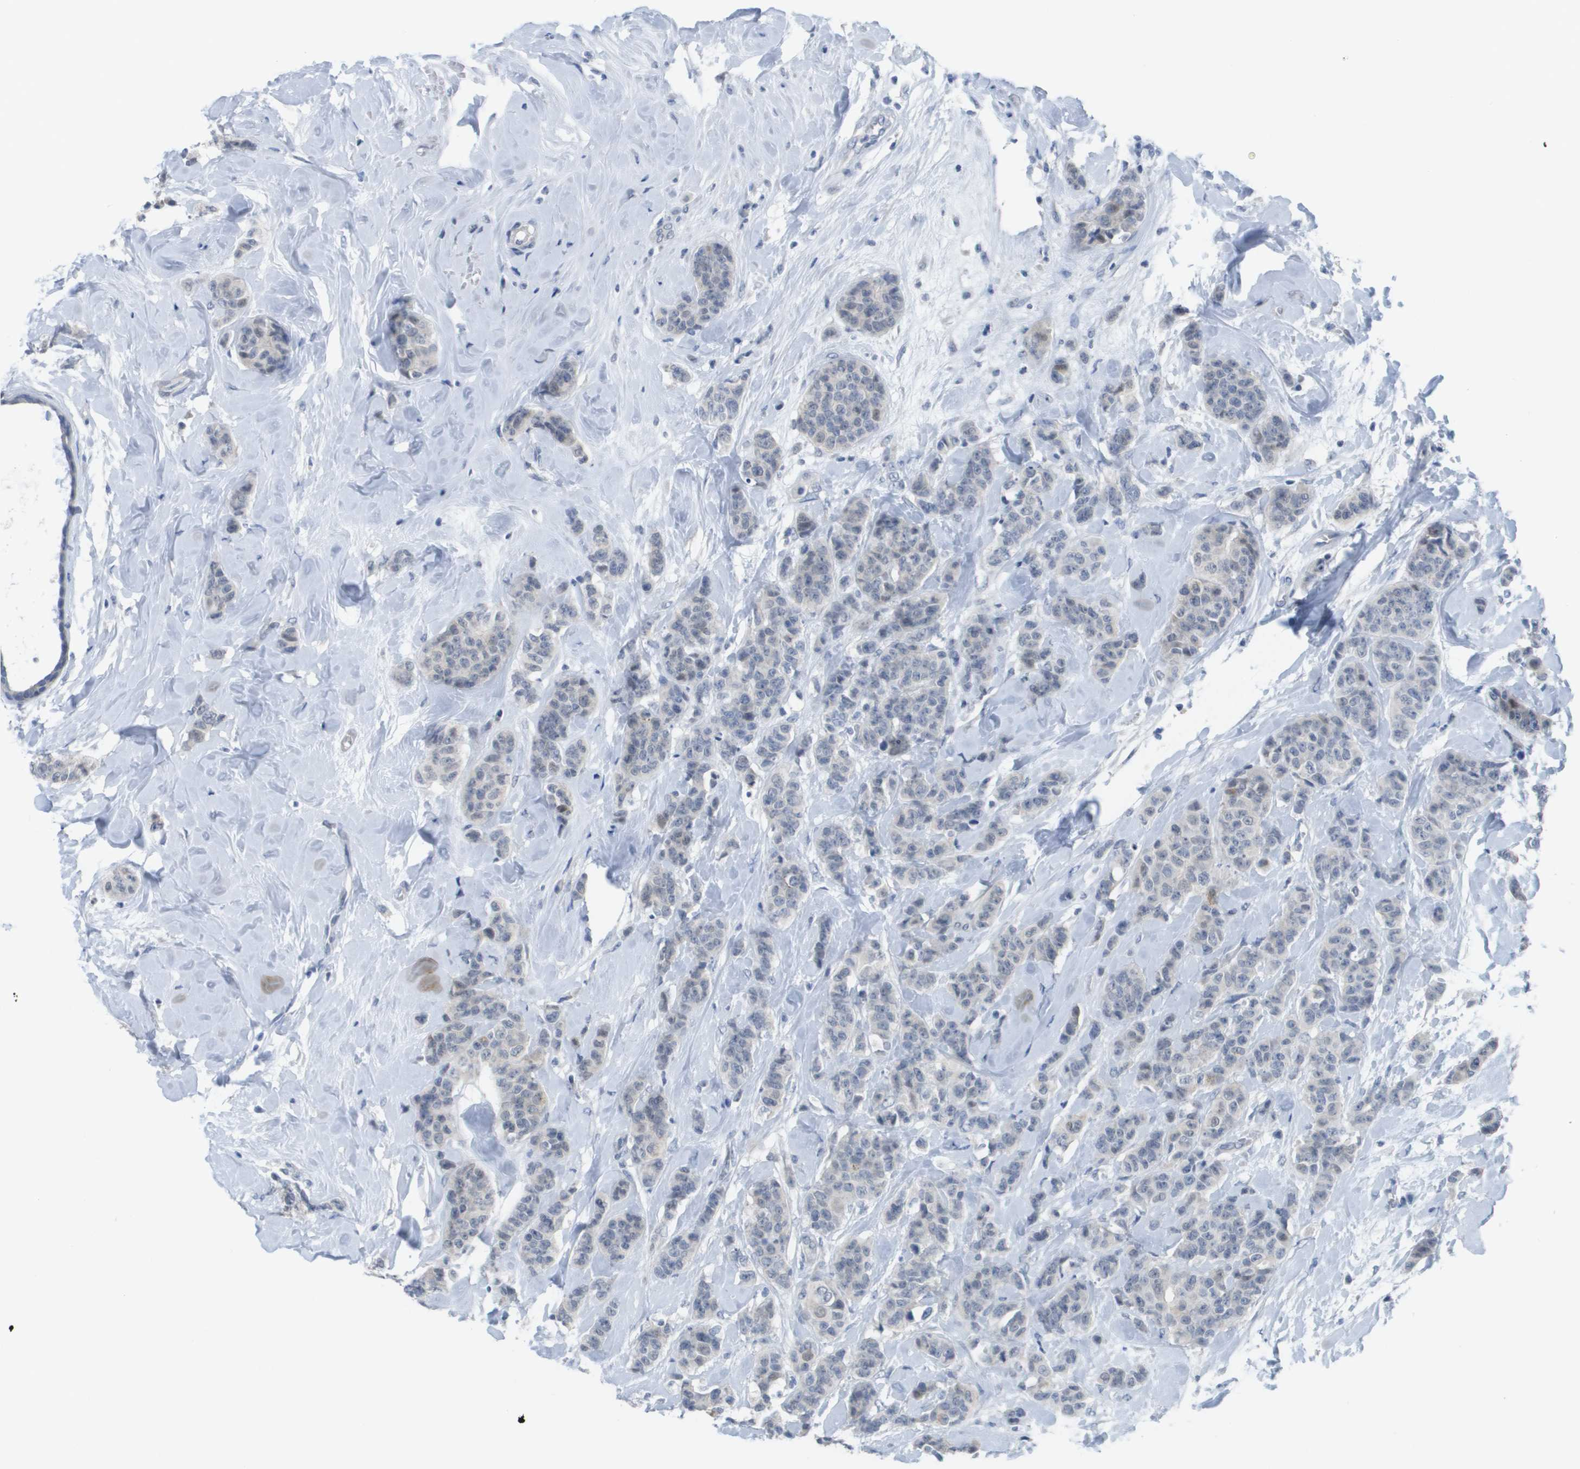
{"staining": {"intensity": "weak", "quantity": "<25%", "location": "cytoplasmic/membranous"}, "tissue": "breast cancer", "cell_type": "Tumor cells", "image_type": "cancer", "snomed": [{"axis": "morphology", "description": "Normal tissue, NOS"}, {"axis": "morphology", "description": "Duct carcinoma"}, {"axis": "topography", "description": "Breast"}], "caption": "An image of invasive ductal carcinoma (breast) stained for a protein reveals no brown staining in tumor cells.", "gene": "PDE4A", "patient": {"sex": "female", "age": 40}}